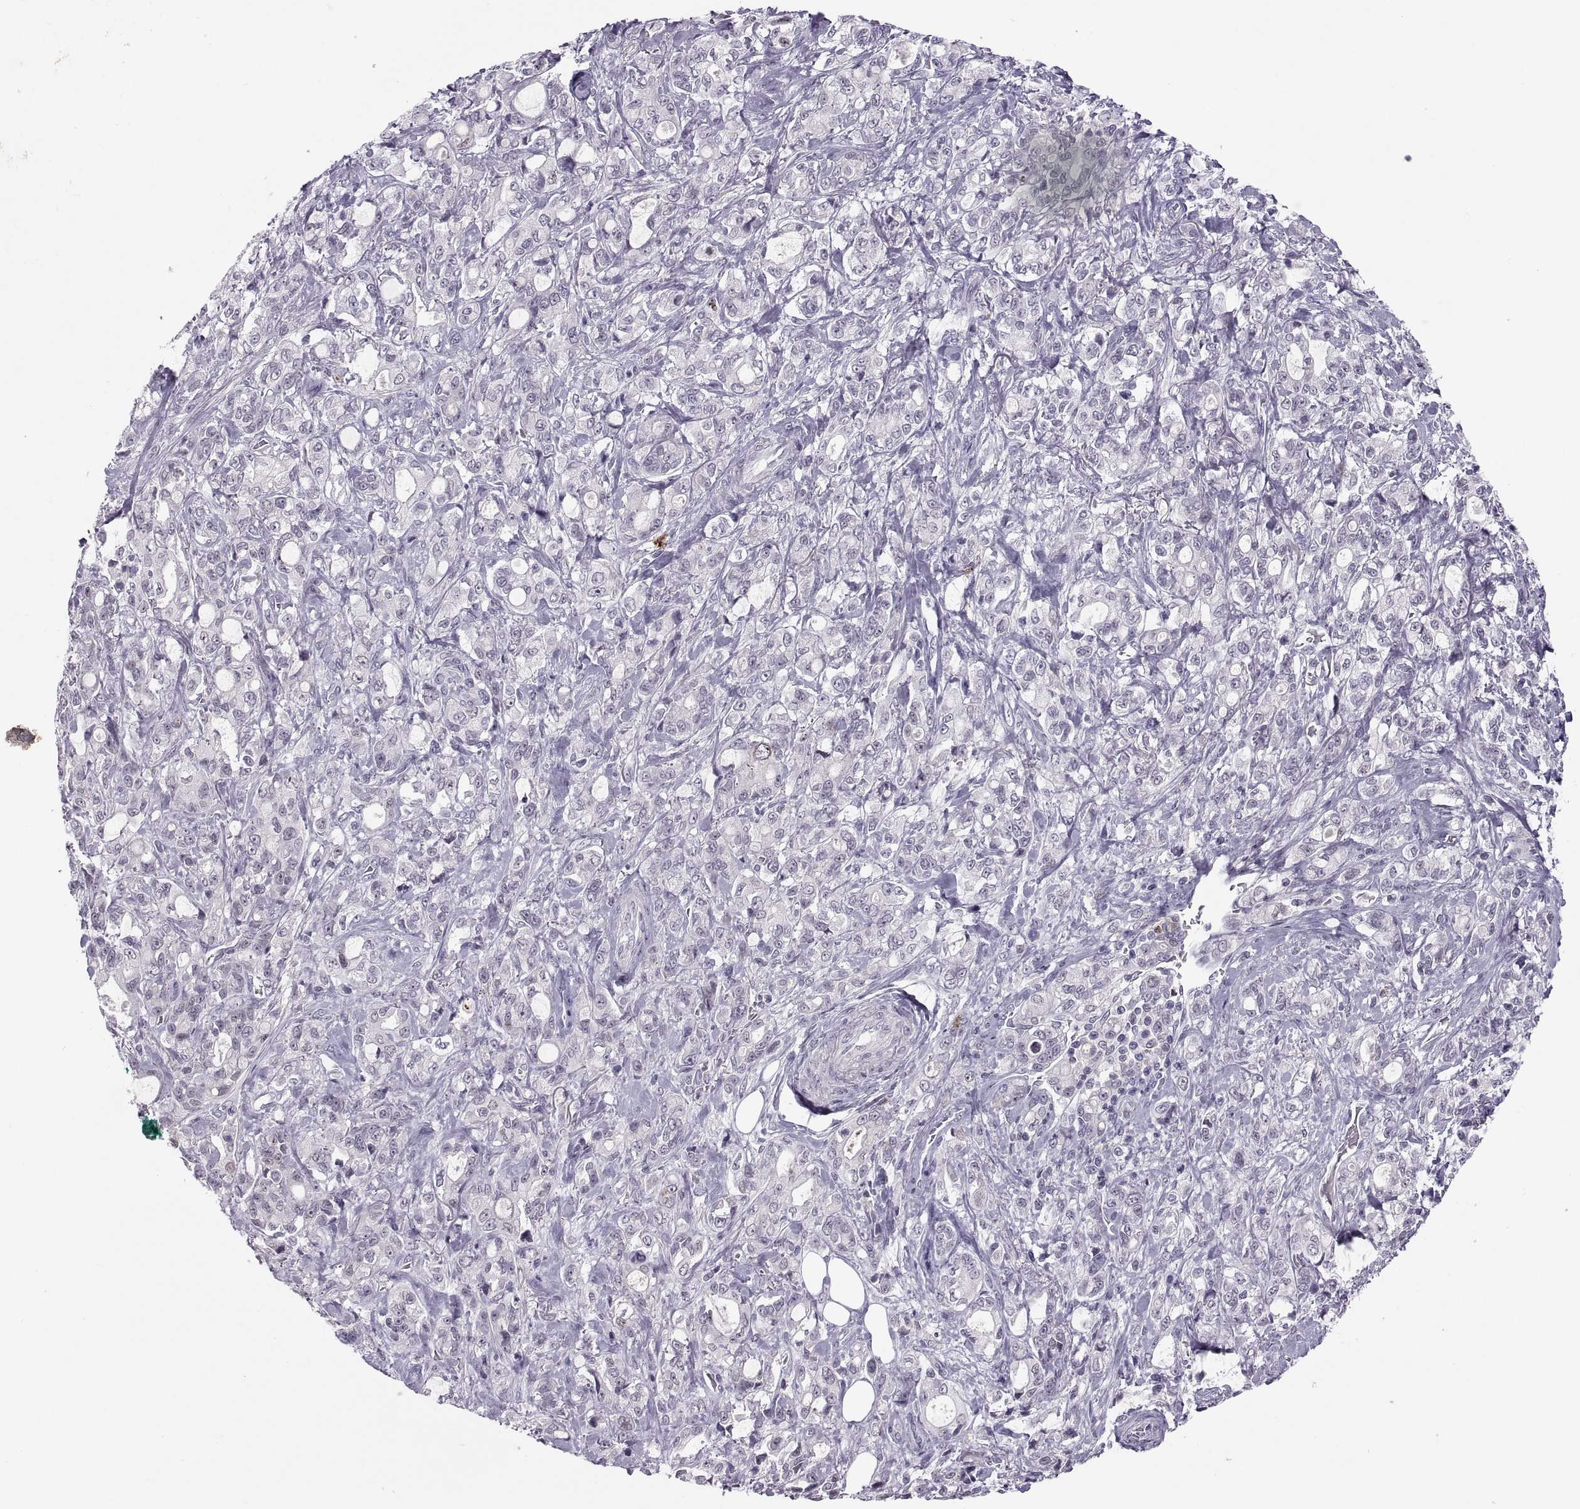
{"staining": {"intensity": "negative", "quantity": "none", "location": "none"}, "tissue": "stomach cancer", "cell_type": "Tumor cells", "image_type": "cancer", "snomed": [{"axis": "morphology", "description": "Adenocarcinoma, NOS"}, {"axis": "topography", "description": "Stomach"}], "caption": "The photomicrograph exhibits no significant staining in tumor cells of adenocarcinoma (stomach).", "gene": "CHCT1", "patient": {"sex": "male", "age": 63}}